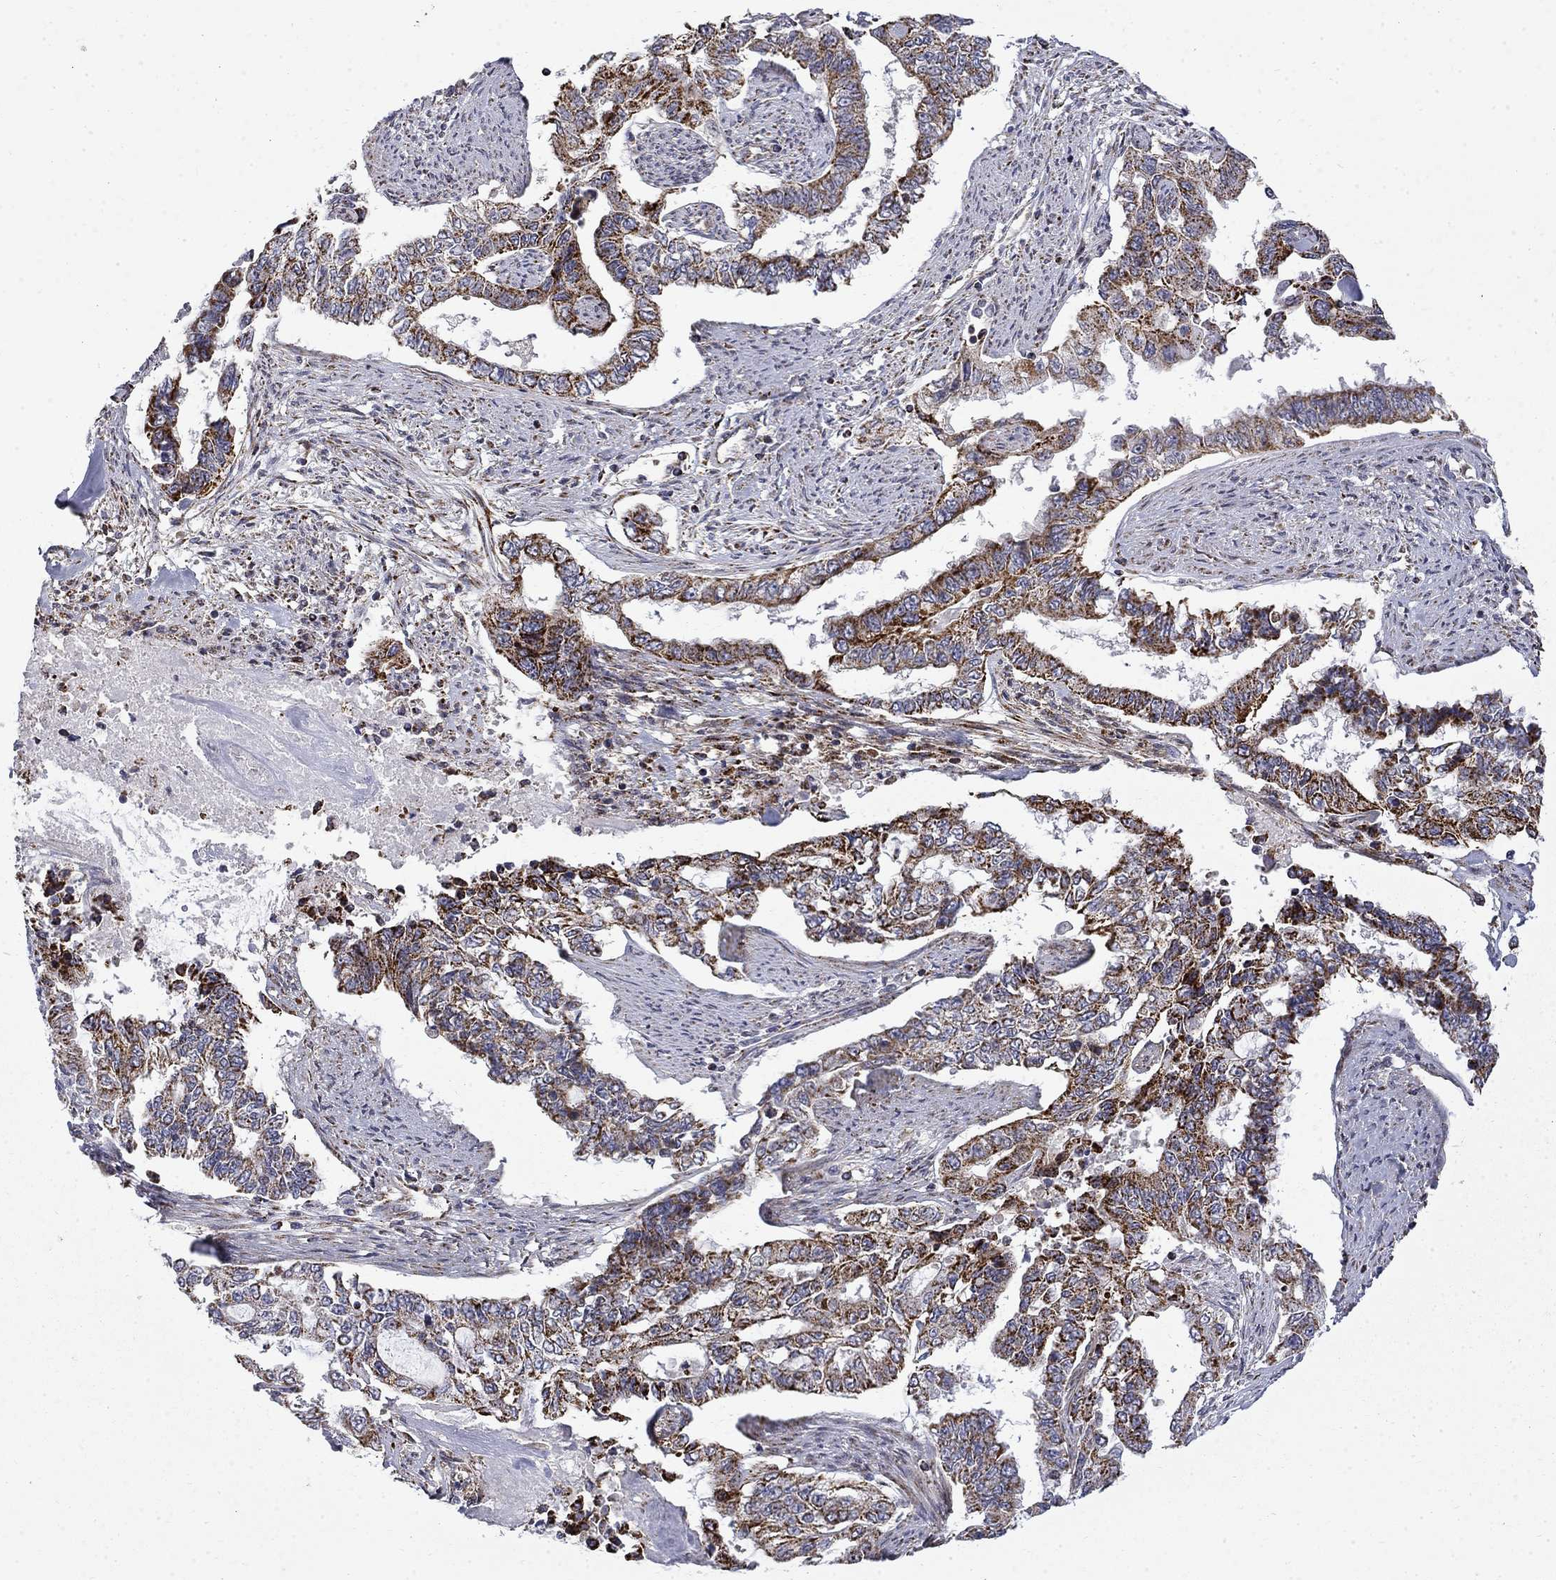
{"staining": {"intensity": "strong", "quantity": ">75%", "location": "cytoplasmic/membranous"}, "tissue": "endometrial cancer", "cell_type": "Tumor cells", "image_type": "cancer", "snomed": [{"axis": "morphology", "description": "Adenocarcinoma, NOS"}, {"axis": "topography", "description": "Uterus"}], "caption": "This is a histology image of IHC staining of endometrial cancer, which shows strong expression in the cytoplasmic/membranous of tumor cells.", "gene": "PCBP3", "patient": {"sex": "female", "age": 59}}